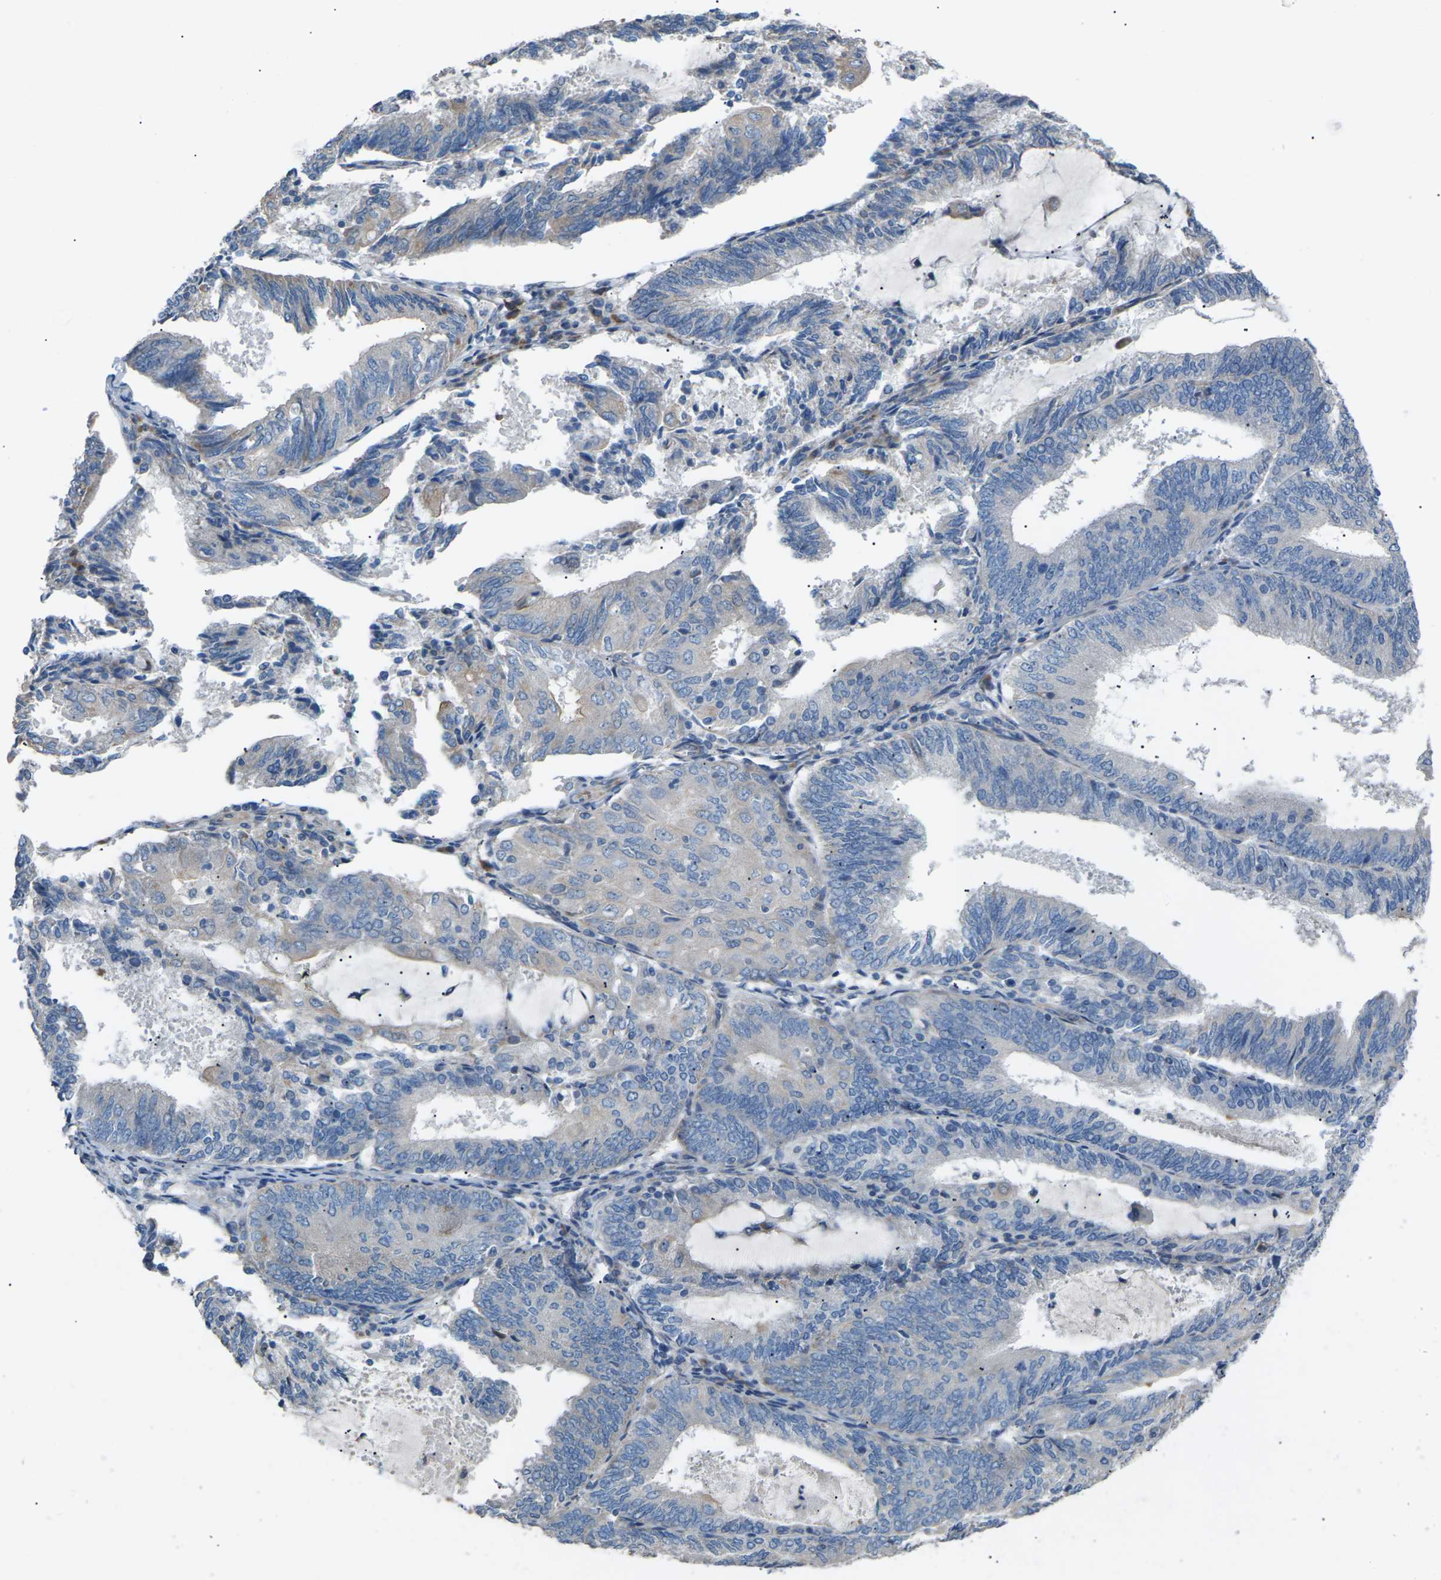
{"staining": {"intensity": "negative", "quantity": "none", "location": "none"}, "tissue": "endometrial cancer", "cell_type": "Tumor cells", "image_type": "cancer", "snomed": [{"axis": "morphology", "description": "Adenocarcinoma, NOS"}, {"axis": "topography", "description": "Endometrium"}], "caption": "Immunohistochemistry of human endometrial adenocarcinoma displays no expression in tumor cells.", "gene": "KLHDC8B", "patient": {"sex": "female", "age": 81}}